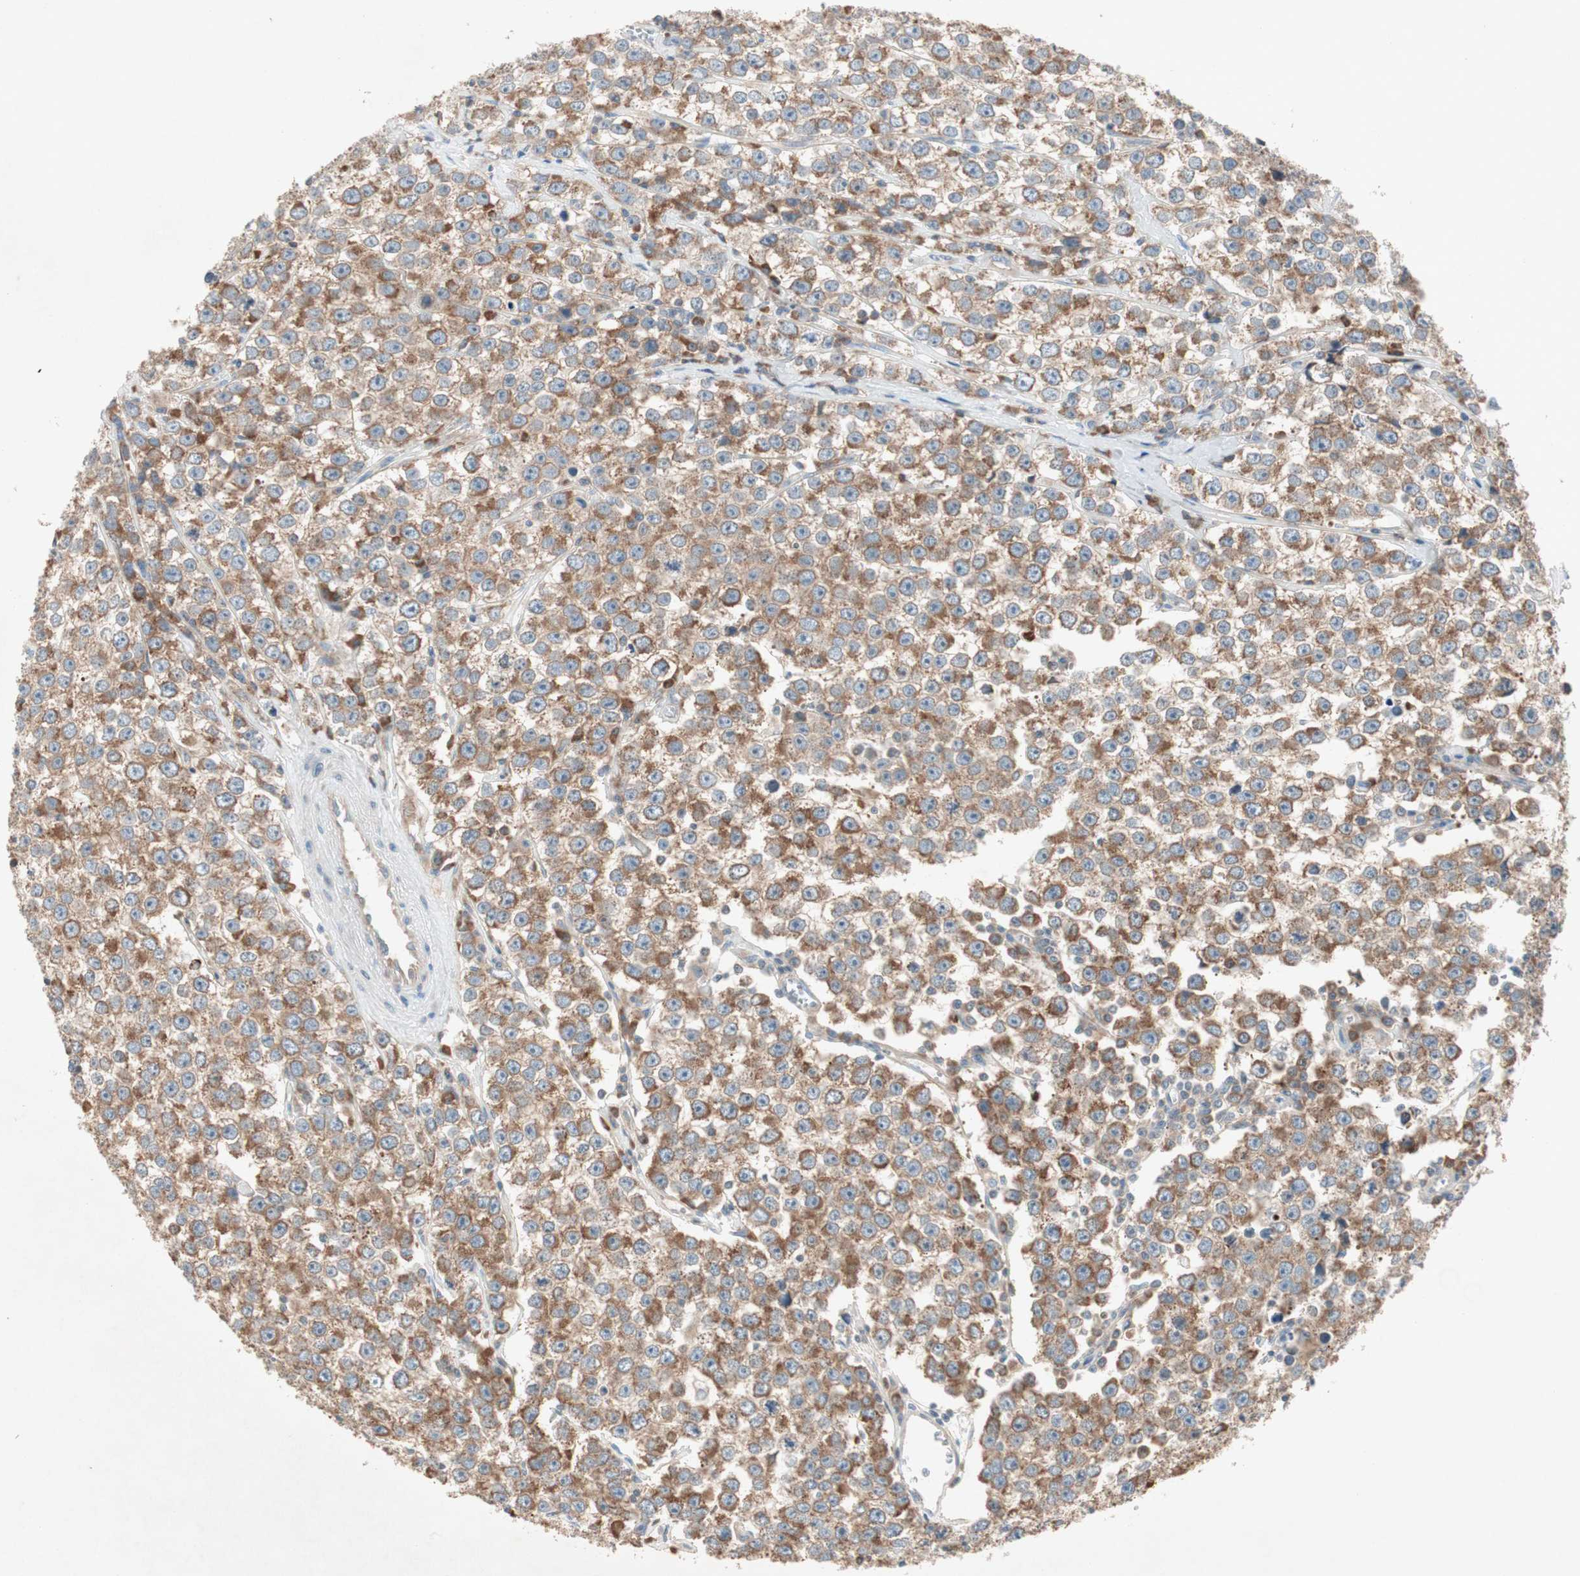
{"staining": {"intensity": "moderate", "quantity": ">75%", "location": "cytoplasmic/membranous"}, "tissue": "testis cancer", "cell_type": "Tumor cells", "image_type": "cancer", "snomed": [{"axis": "morphology", "description": "Seminoma, NOS"}, {"axis": "morphology", "description": "Carcinoma, Embryonal, NOS"}, {"axis": "topography", "description": "Testis"}], "caption": "Human testis cancer stained with a protein marker reveals moderate staining in tumor cells.", "gene": "RPL23", "patient": {"sex": "male", "age": 52}}